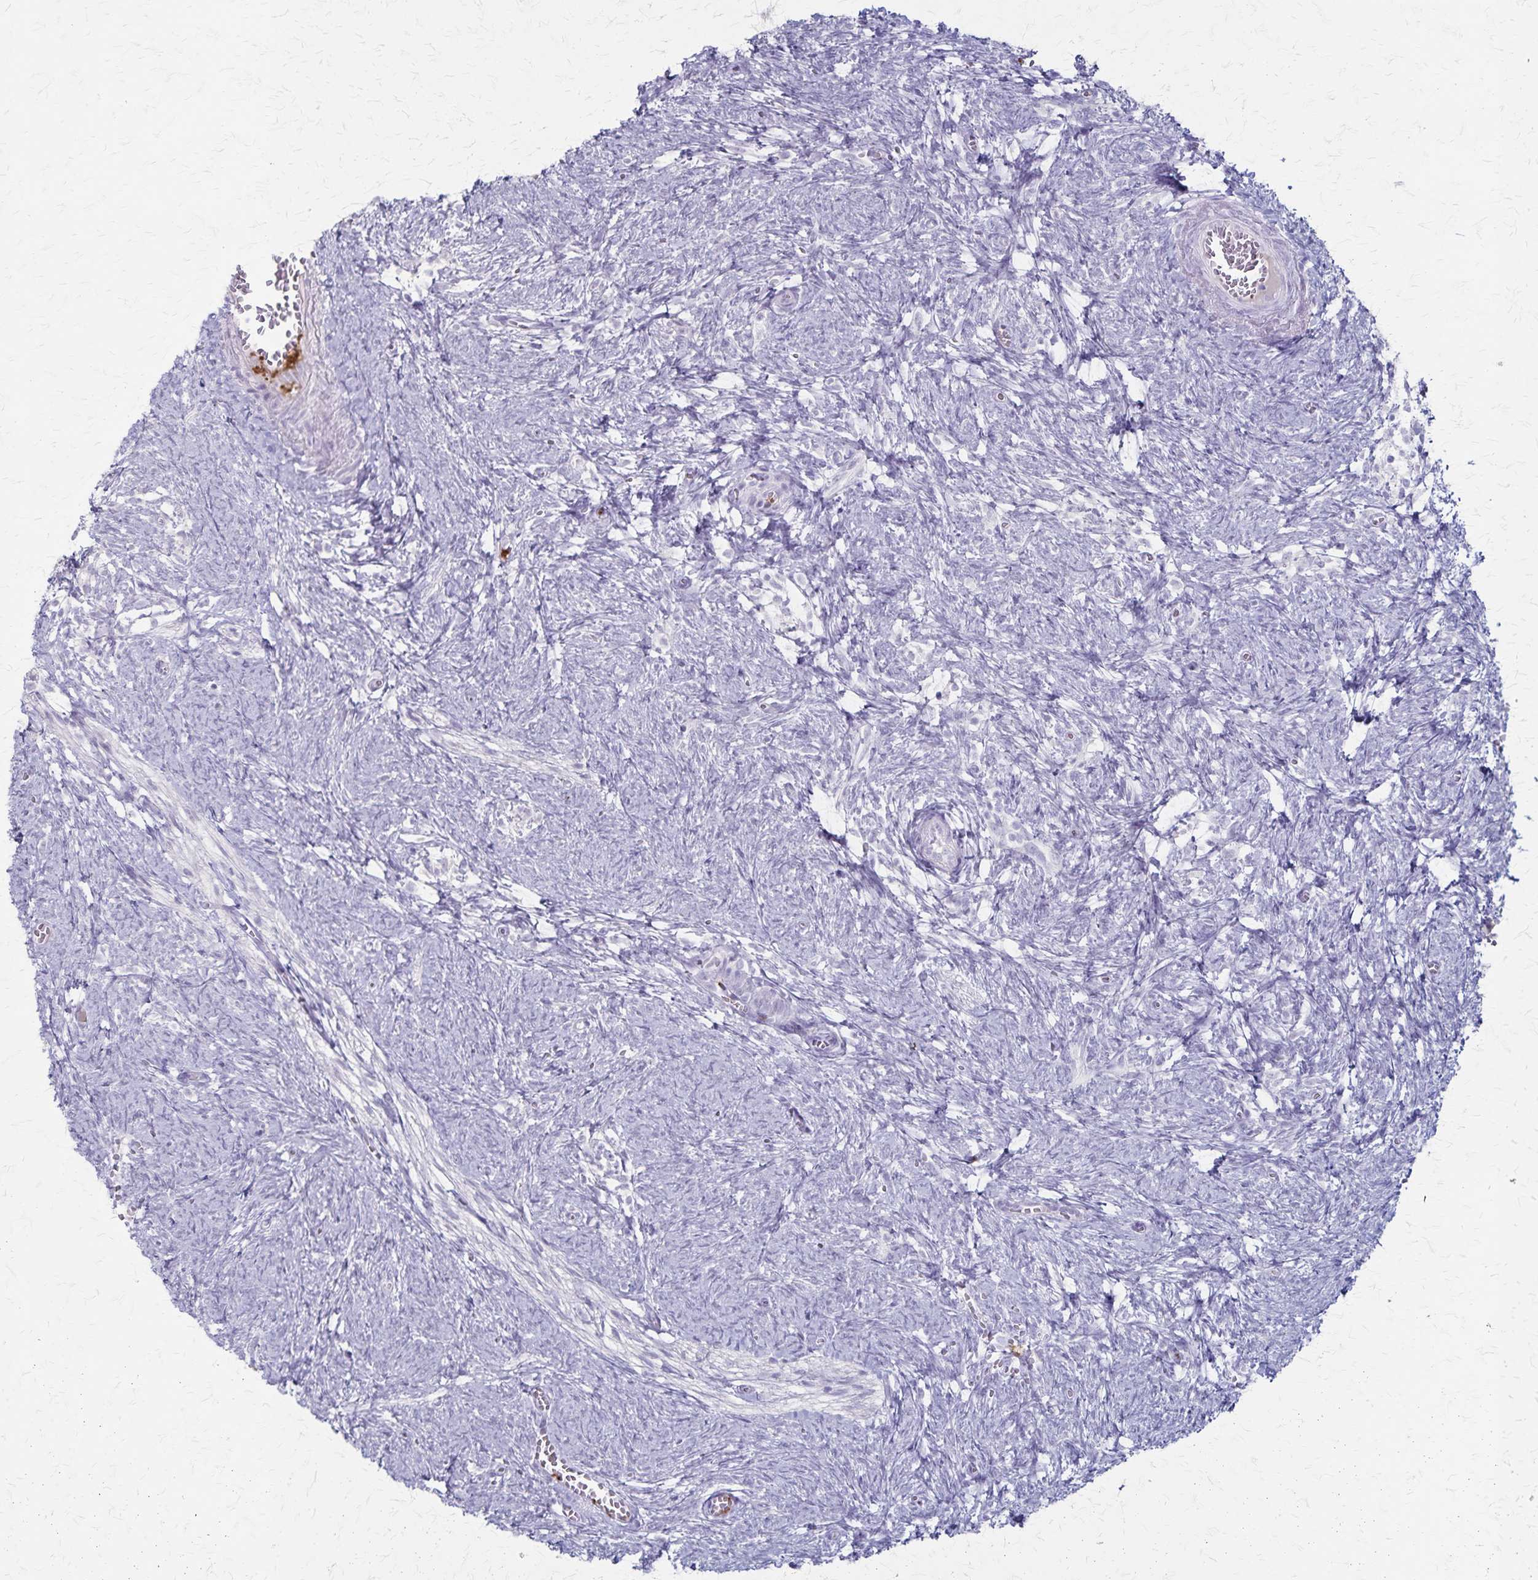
{"staining": {"intensity": "negative", "quantity": "none", "location": "none"}, "tissue": "ovary", "cell_type": "Ovarian stroma cells", "image_type": "normal", "snomed": [{"axis": "morphology", "description": "Normal tissue, NOS"}, {"axis": "topography", "description": "Ovary"}], "caption": "The photomicrograph shows no significant staining in ovarian stroma cells of ovary. Brightfield microscopy of immunohistochemistry stained with DAB (3,3'-diaminobenzidine) (brown) and hematoxylin (blue), captured at high magnification.", "gene": "RASL10B", "patient": {"sex": "female", "age": 41}}